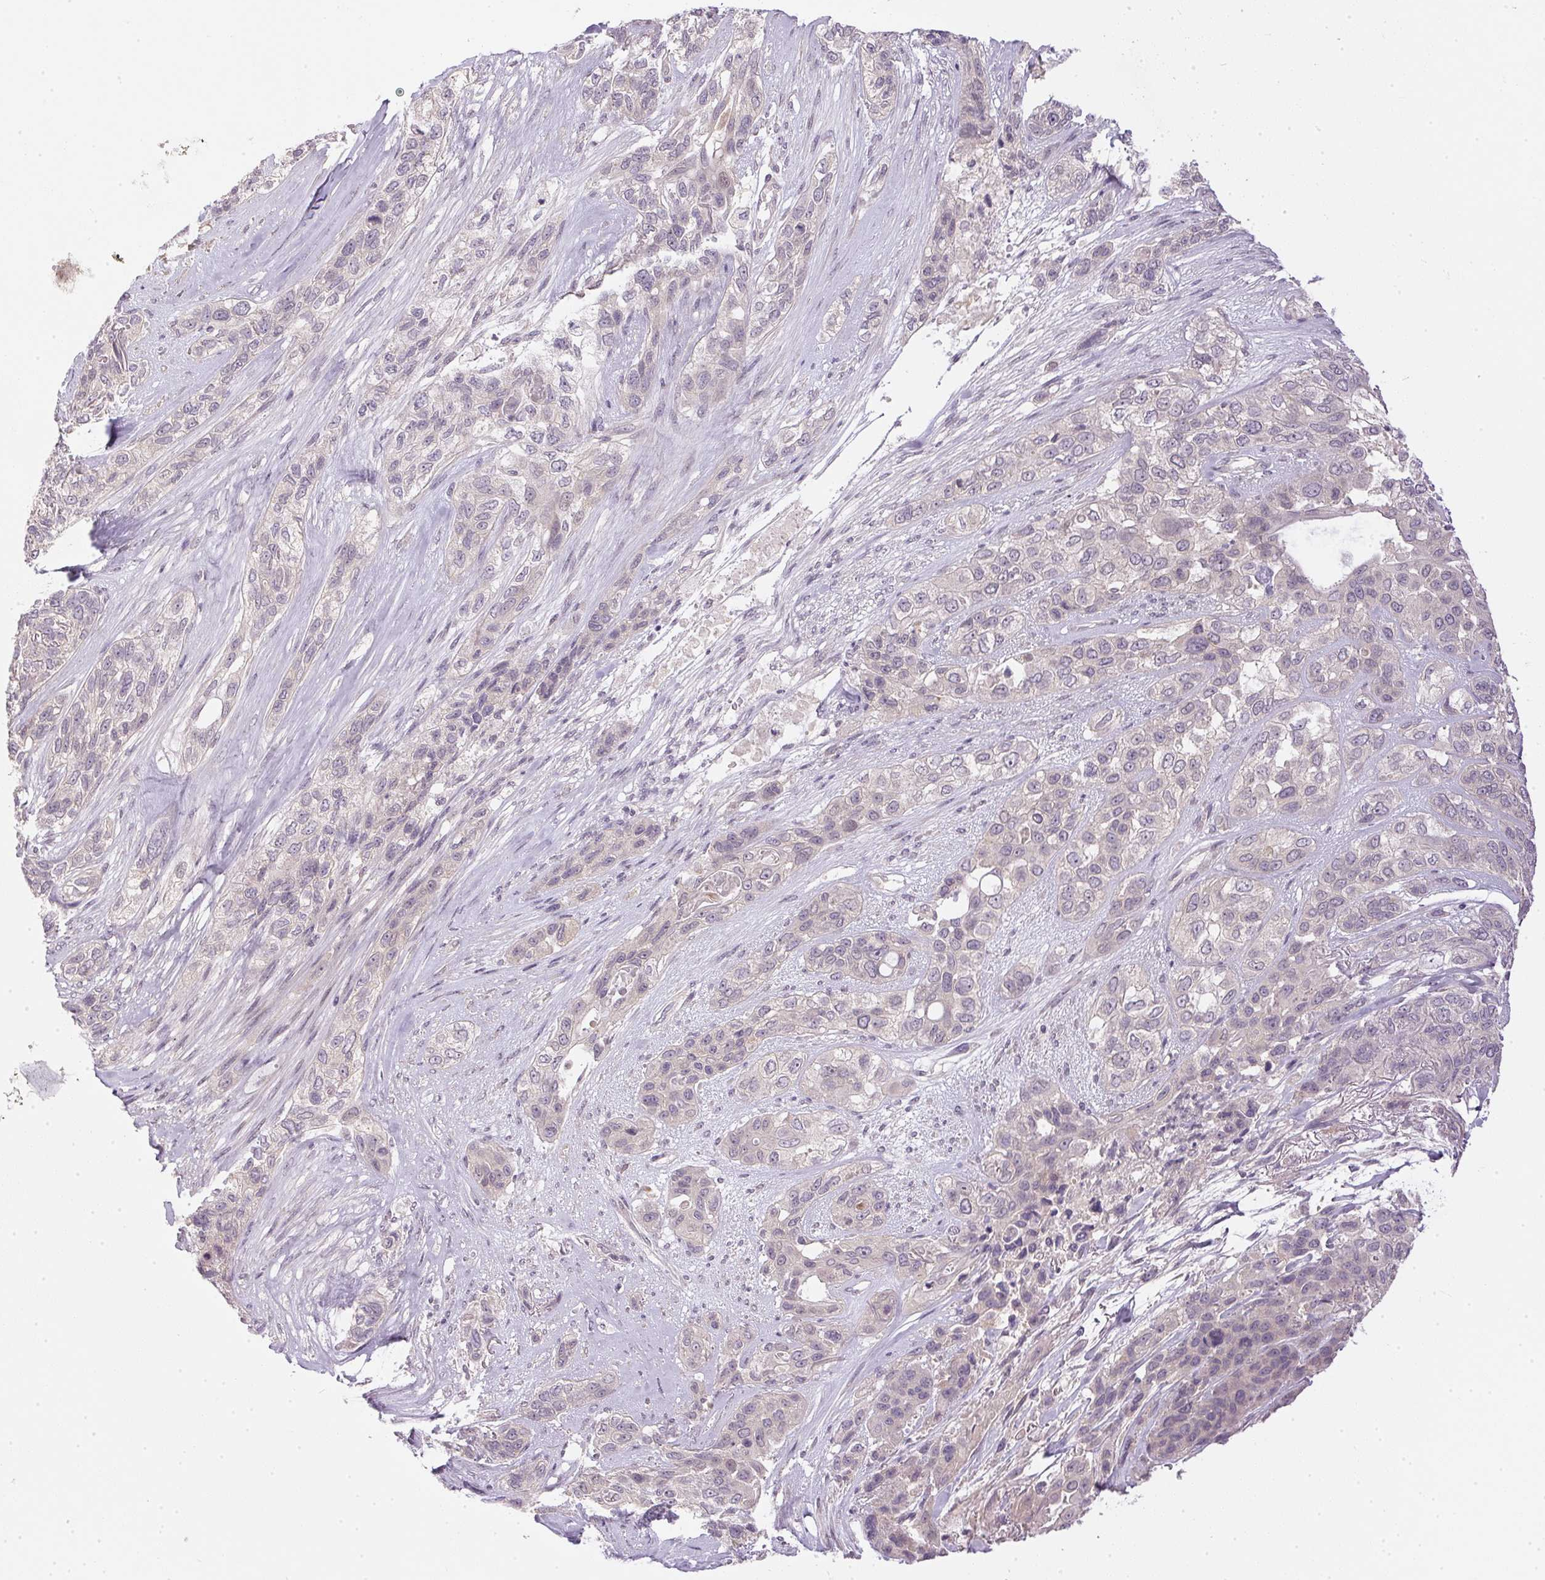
{"staining": {"intensity": "negative", "quantity": "none", "location": "none"}, "tissue": "lung cancer", "cell_type": "Tumor cells", "image_type": "cancer", "snomed": [{"axis": "morphology", "description": "Squamous cell carcinoma, NOS"}, {"axis": "topography", "description": "Lung"}], "caption": "This is an IHC micrograph of lung squamous cell carcinoma. There is no positivity in tumor cells.", "gene": "TTC23L", "patient": {"sex": "female", "age": 70}}